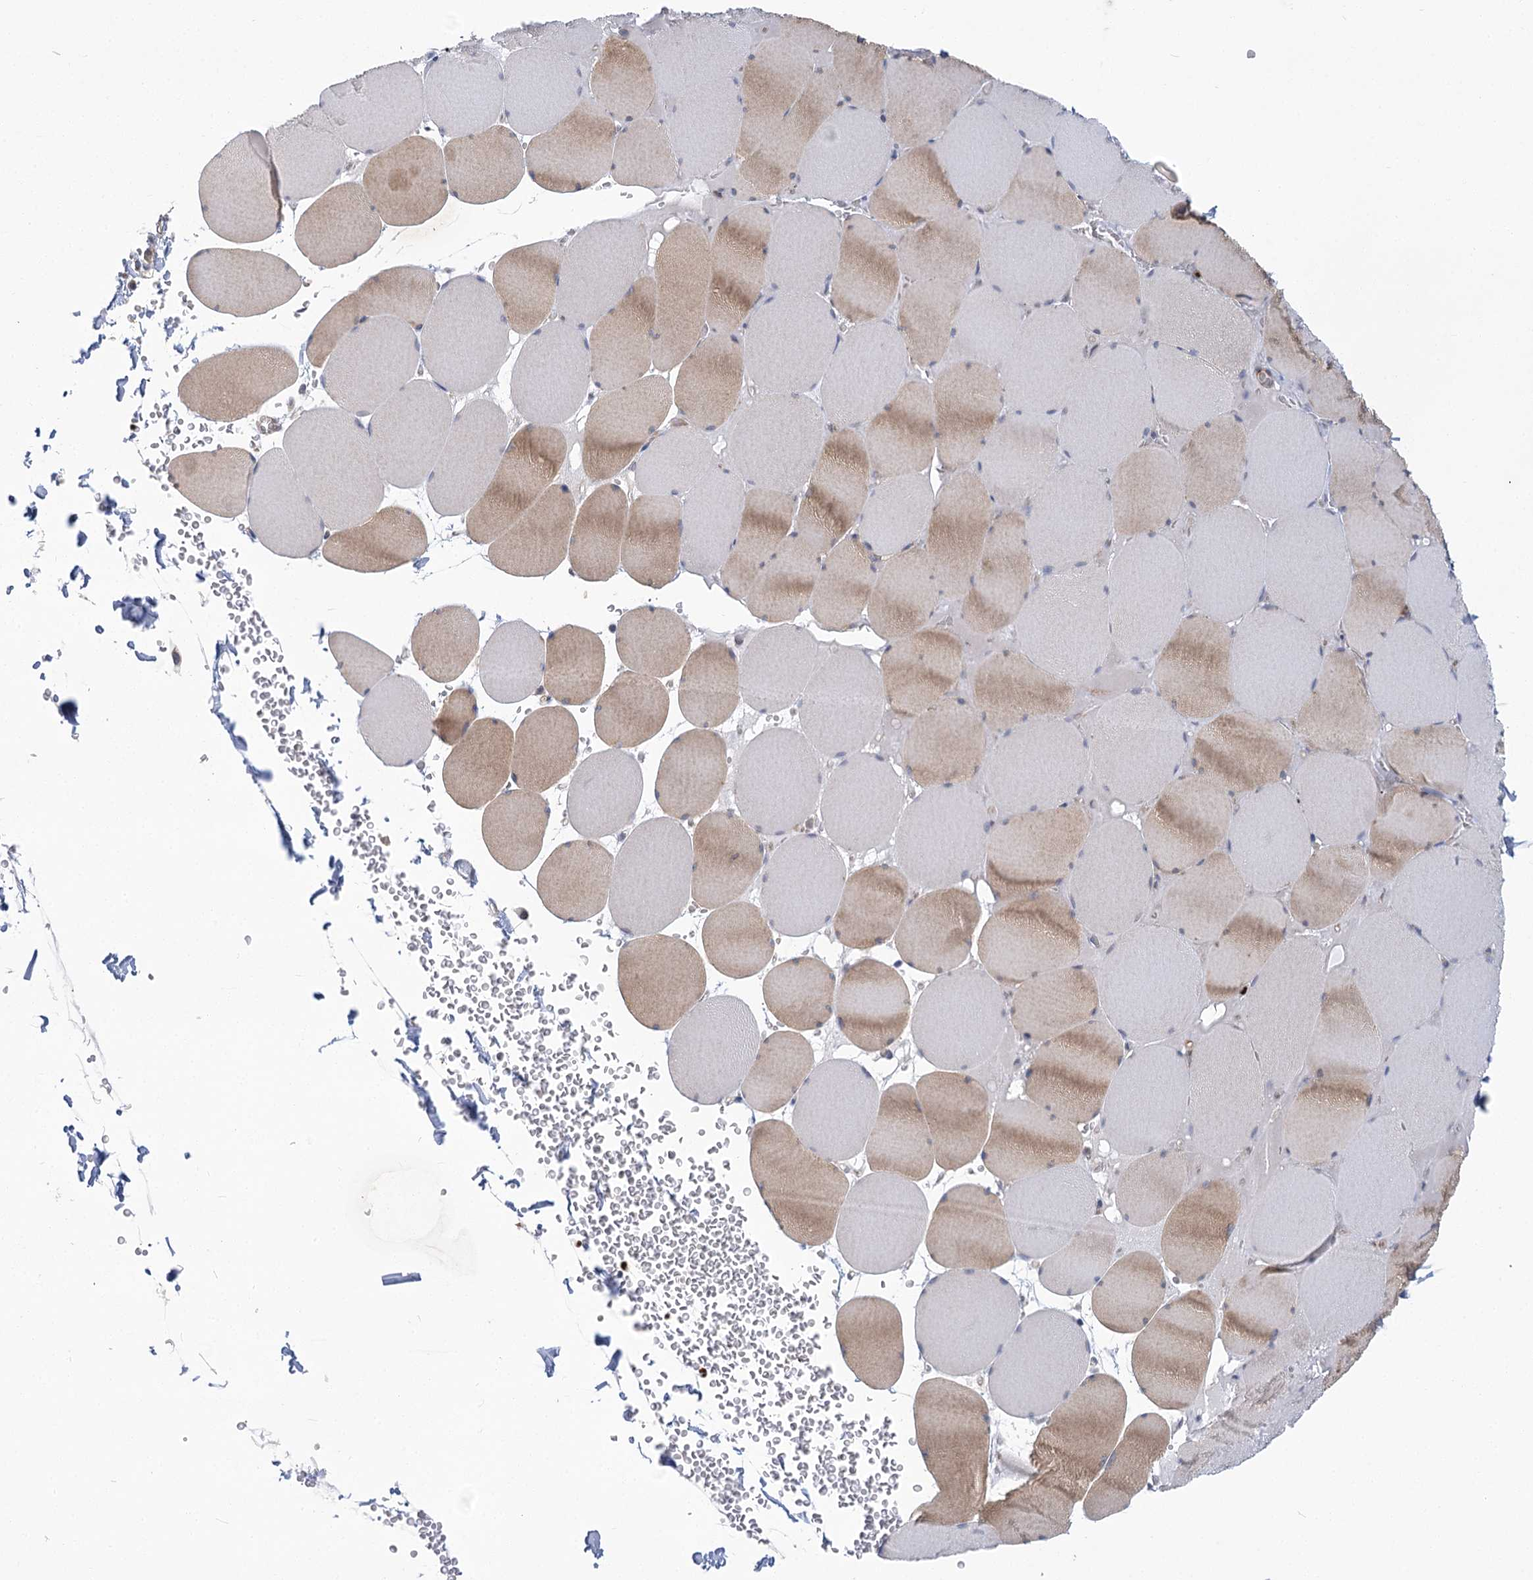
{"staining": {"intensity": "moderate", "quantity": "<25%", "location": "cytoplasmic/membranous"}, "tissue": "skeletal muscle", "cell_type": "Myocytes", "image_type": "normal", "snomed": [{"axis": "morphology", "description": "Normal tissue, NOS"}, {"axis": "topography", "description": "Skeletal muscle"}, {"axis": "topography", "description": "Head-Neck"}], "caption": "Protein expression analysis of unremarkable skeletal muscle reveals moderate cytoplasmic/membranous staining in about <25% of myocytes. (DAB = brown stain, brightfield microscopy at high magnification).", "gene": "THAP6", "patient": {"sex": "male", "age": 66}}